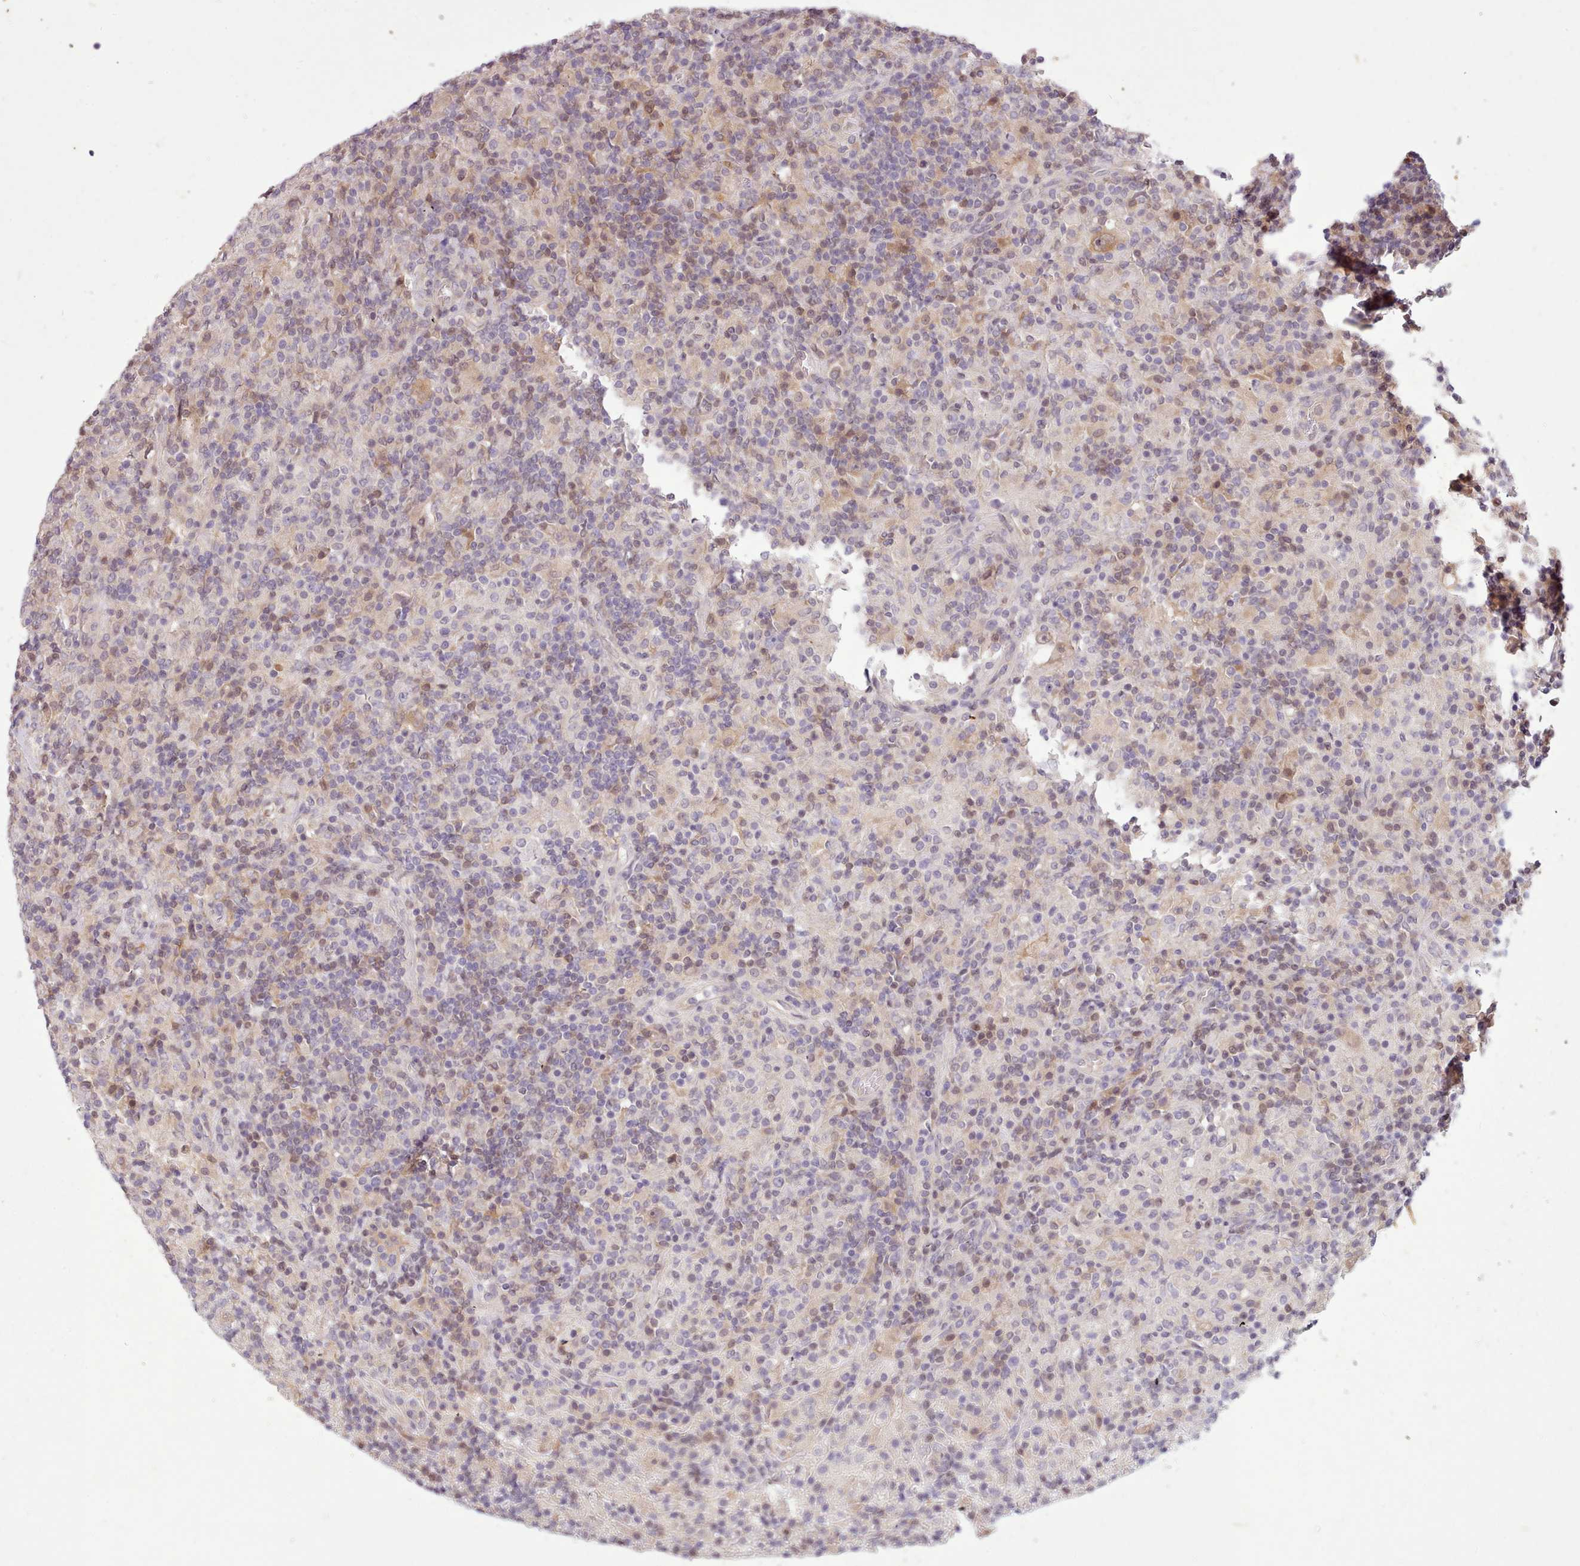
{"staining": {"intensity": "negative", "quantity": "none", "location": "none"}, "tissue": "lymphoma", "cell_type": "Tumor cells", "image_type": "cancer", "snomed": [{"axis": "morphology", "description": "Hodgkin's disease, NOS"}, {"axis": "topography", "description": "Lymph node"}], "caption": "Immunohistochemistry of human Hodgkin's disease reveals no staining in tumor cells.", "gene": "NMRK1", "patient": {"sex": "male", "age": 70}}